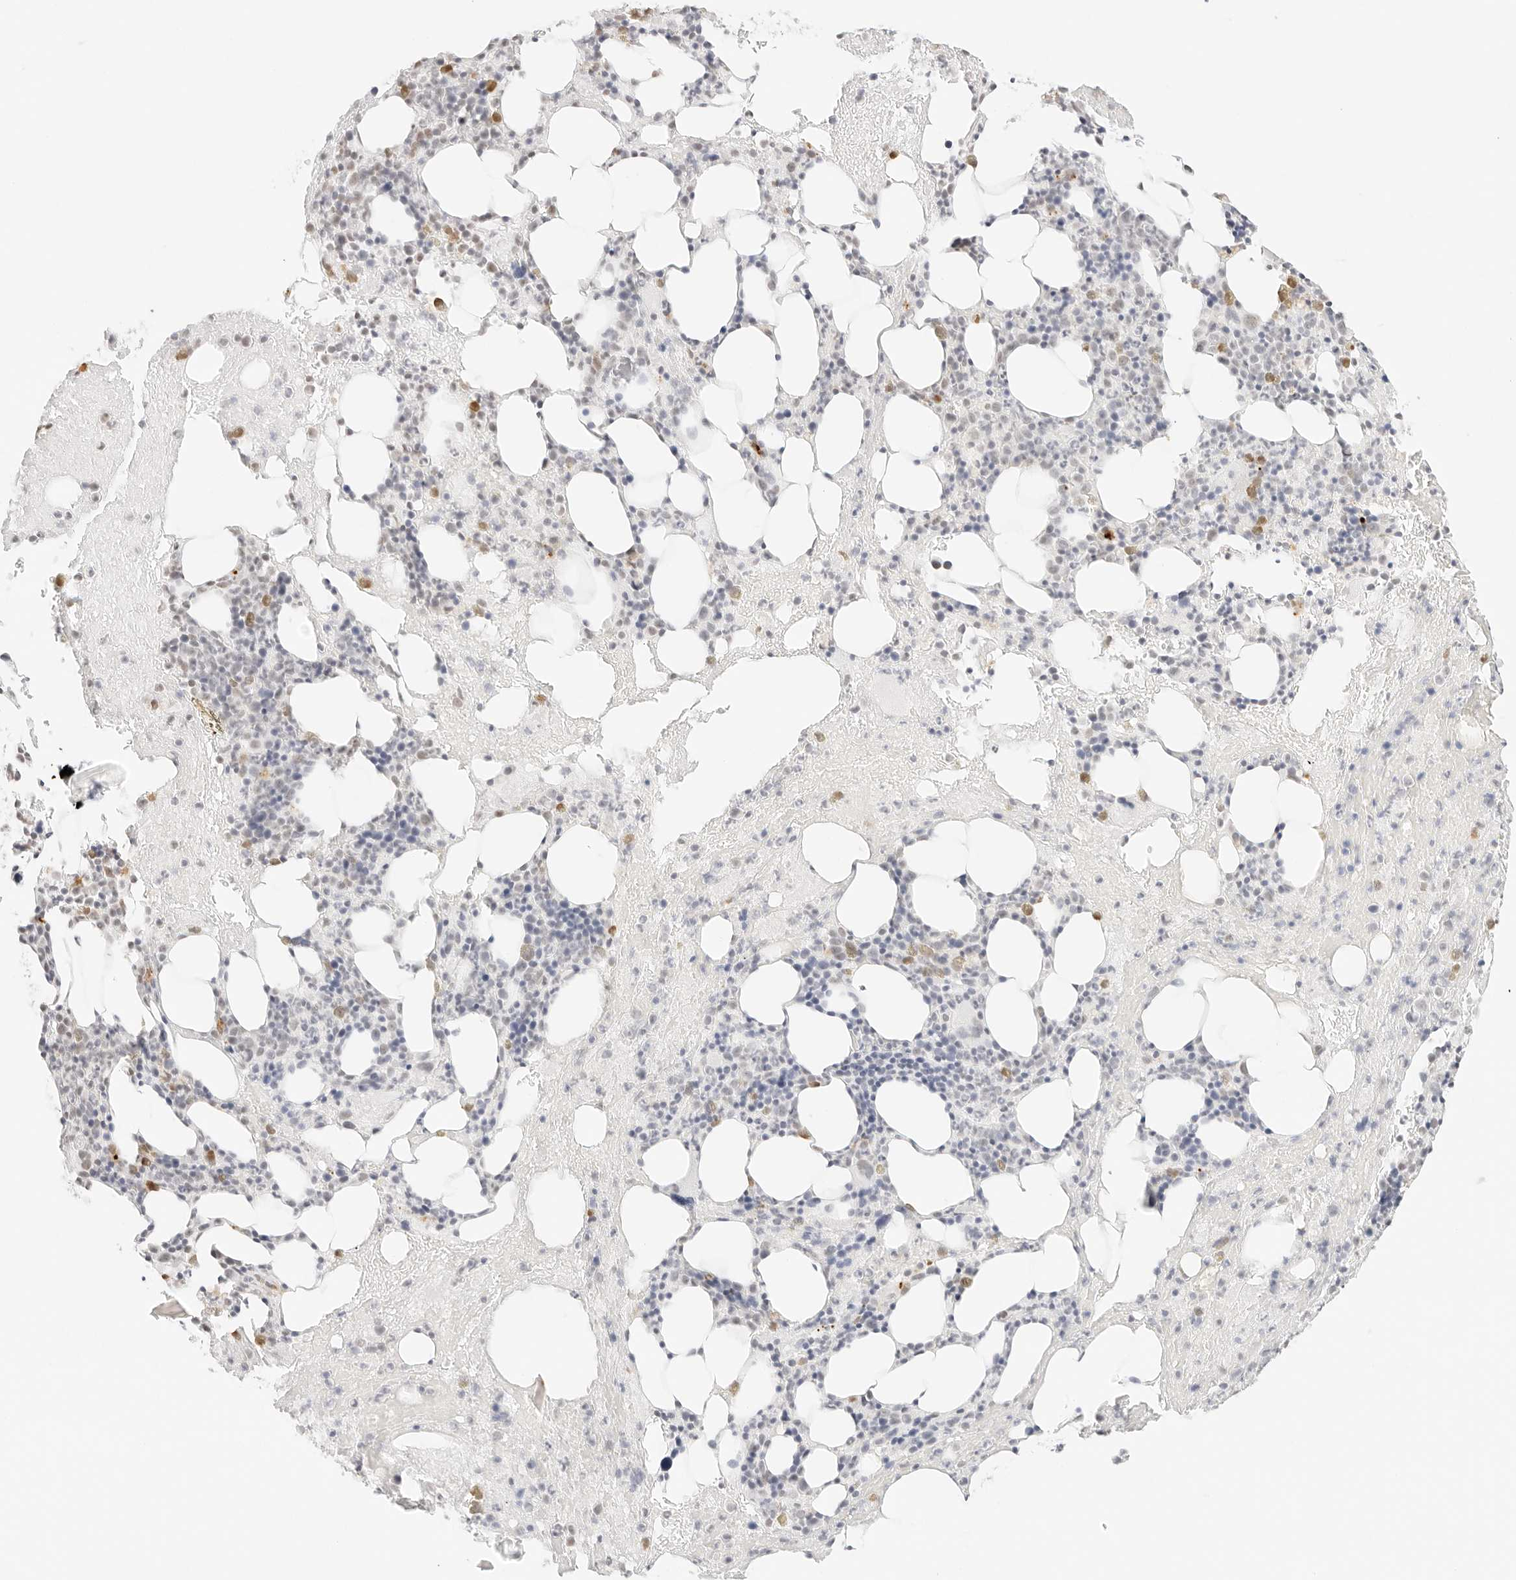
{"staining": {"intensity": "moderate", "quantity": "<25%", "location": "nuclear"}, "tissue": "bone marrow", "cell_type": "Hematopoietic cells", "image_type": "normal", "snomed": [{"axis": "morphology", "description": "Normal tissue, NOS"}, {"axis": "topography", "description": "Bone marrow"}], "caption": "High-magnification brightfield microscopy of normal bone marrow stained with DAB (3,3'-diaminobenzidine) (brown) and counterstained with hematoxylin (blue). hematopoietic cells exhibit moderate nuclear expression is identified in about<25% of cells.", "gene": "FBLN5", "patient": {"sex": "female", "age": 54}}